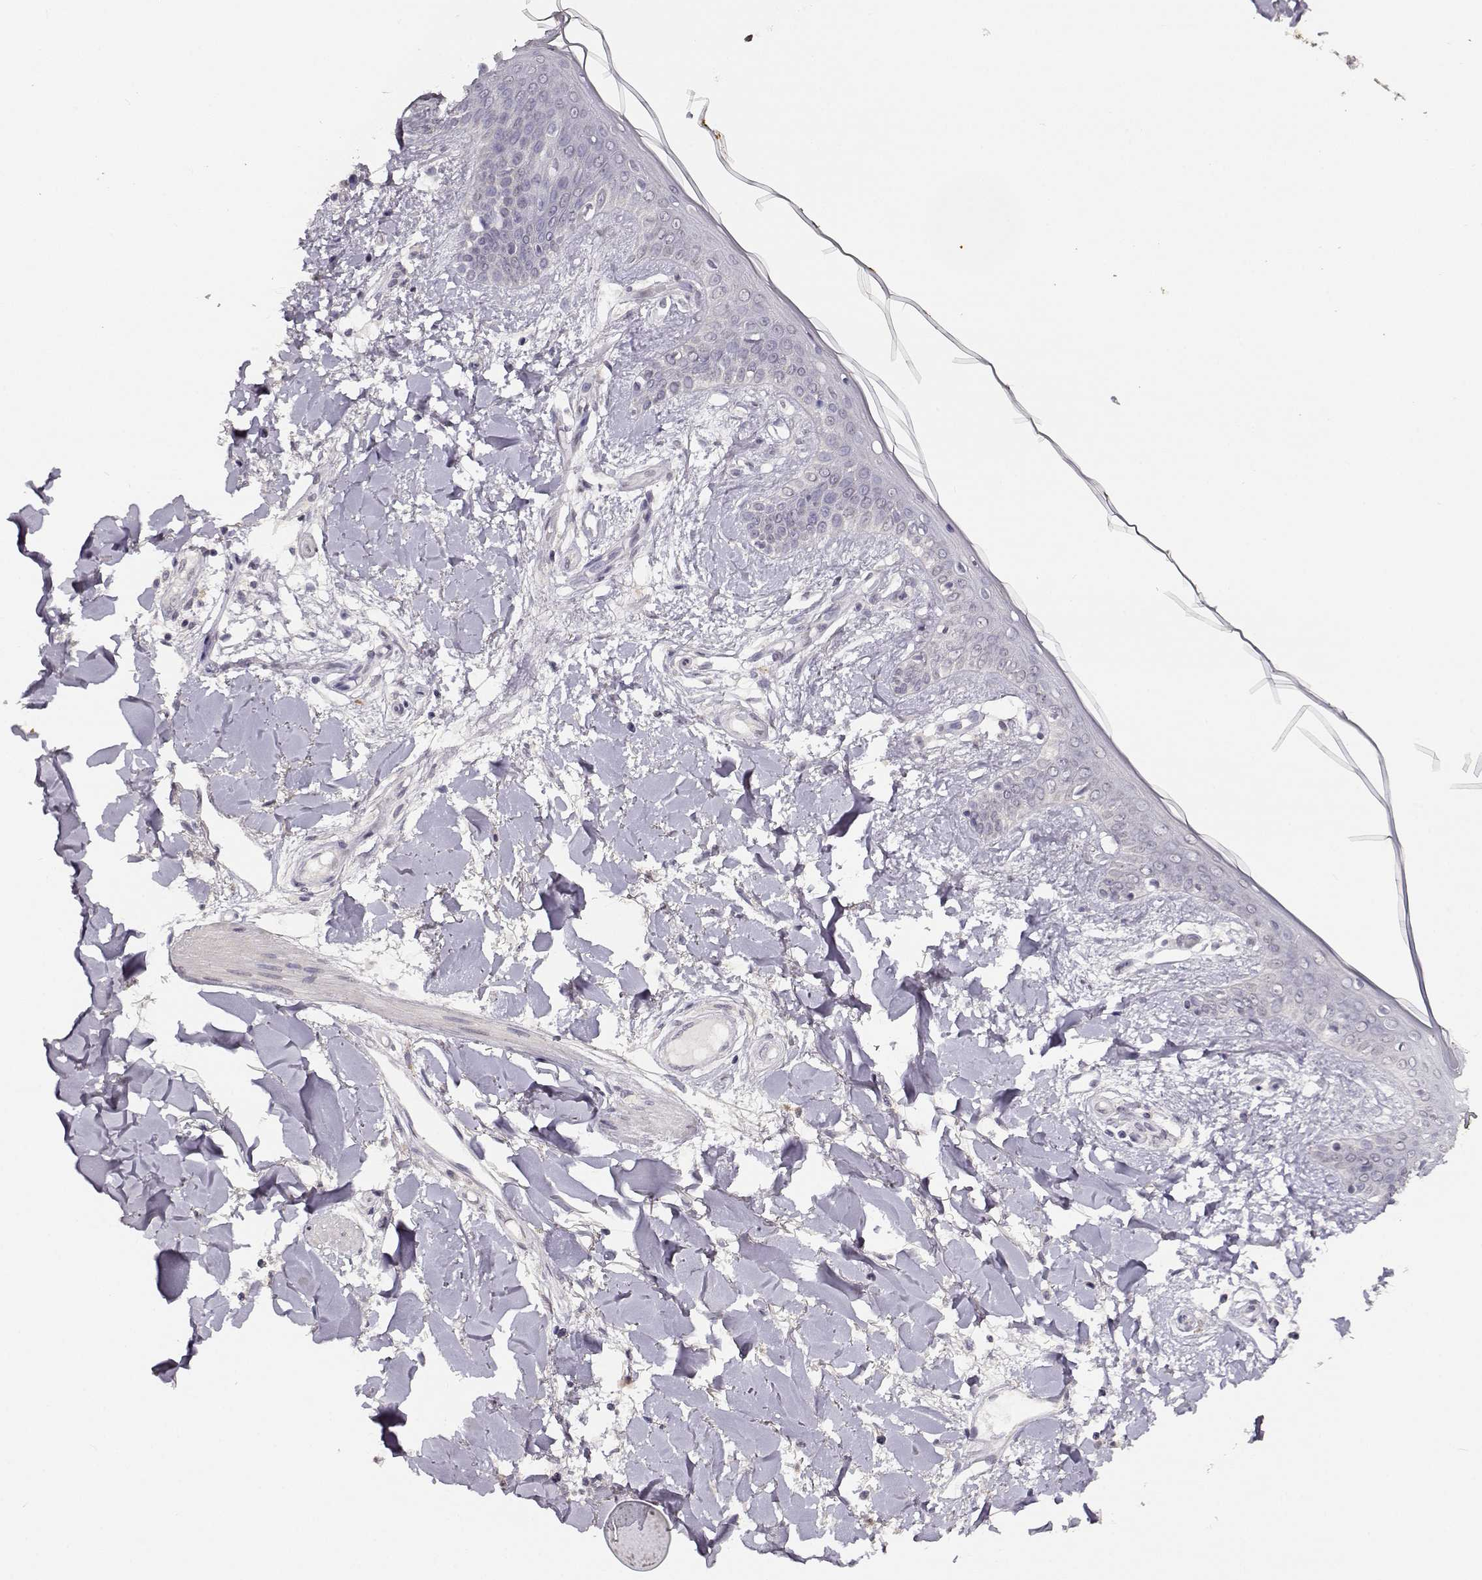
{"staining": {"intensity": "negative", "quantity": "none", "location": "none"}, "tissue": "skin", "cell_type": "Fibroblasts", "image_type": "normal", "snomed": [{"axis": "morphology", "description": "Normal tissue, NOS"}, {"axis": "topography", "description": "Skin"}], "caption": "A micrograph of human skin is negative for staining in fibroblasts. (DAB immunohistochemistry (IHC) with hematoxylin counter stain).", "gene": "RHOXF2", "patient": {"sex": "female", "age": 34}}